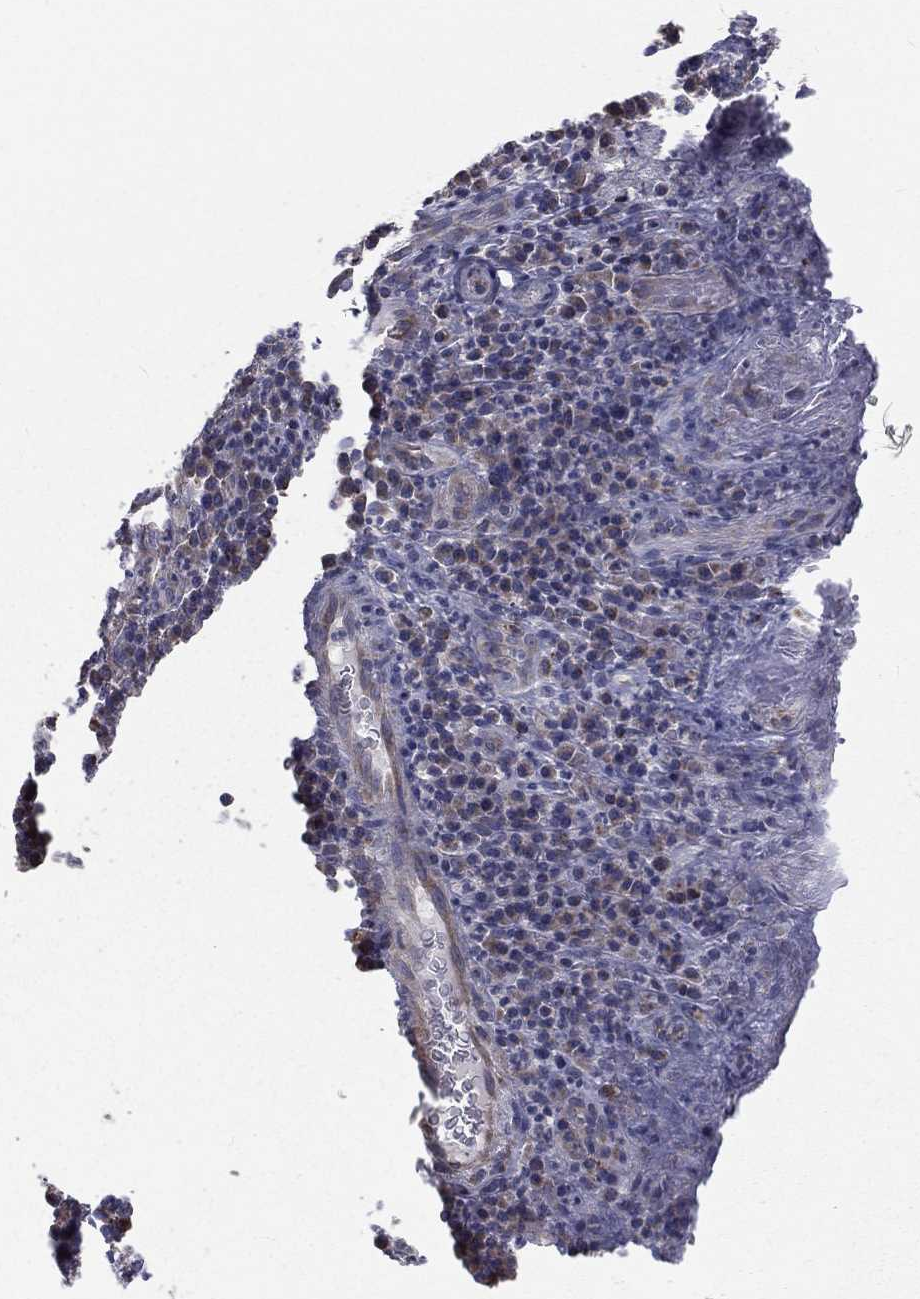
{"staining": {"intensity": "moderate", "quantity": "<25%", "location": "cytoplasmic/membranous"}, "tissue": "skin cancer", "cell_type": "Tumor cells", "image_type": "cancer", "snomed": [{"axis": "morphology", "description": "Squamous cell carcinoma, NOS"}, {"axis": "topography", "description": "Skin"}, {"axis": "topography", "description": "Anal"}], "caption": "Immunohistochemical staining of human squamous cell carcinoma (skin) reveals low levels of moderate cytoplasmic/membranous positivity in about <25% of tumor cells.", "gene": "HADH", "patient": {"sex": "female", "age": 51}}